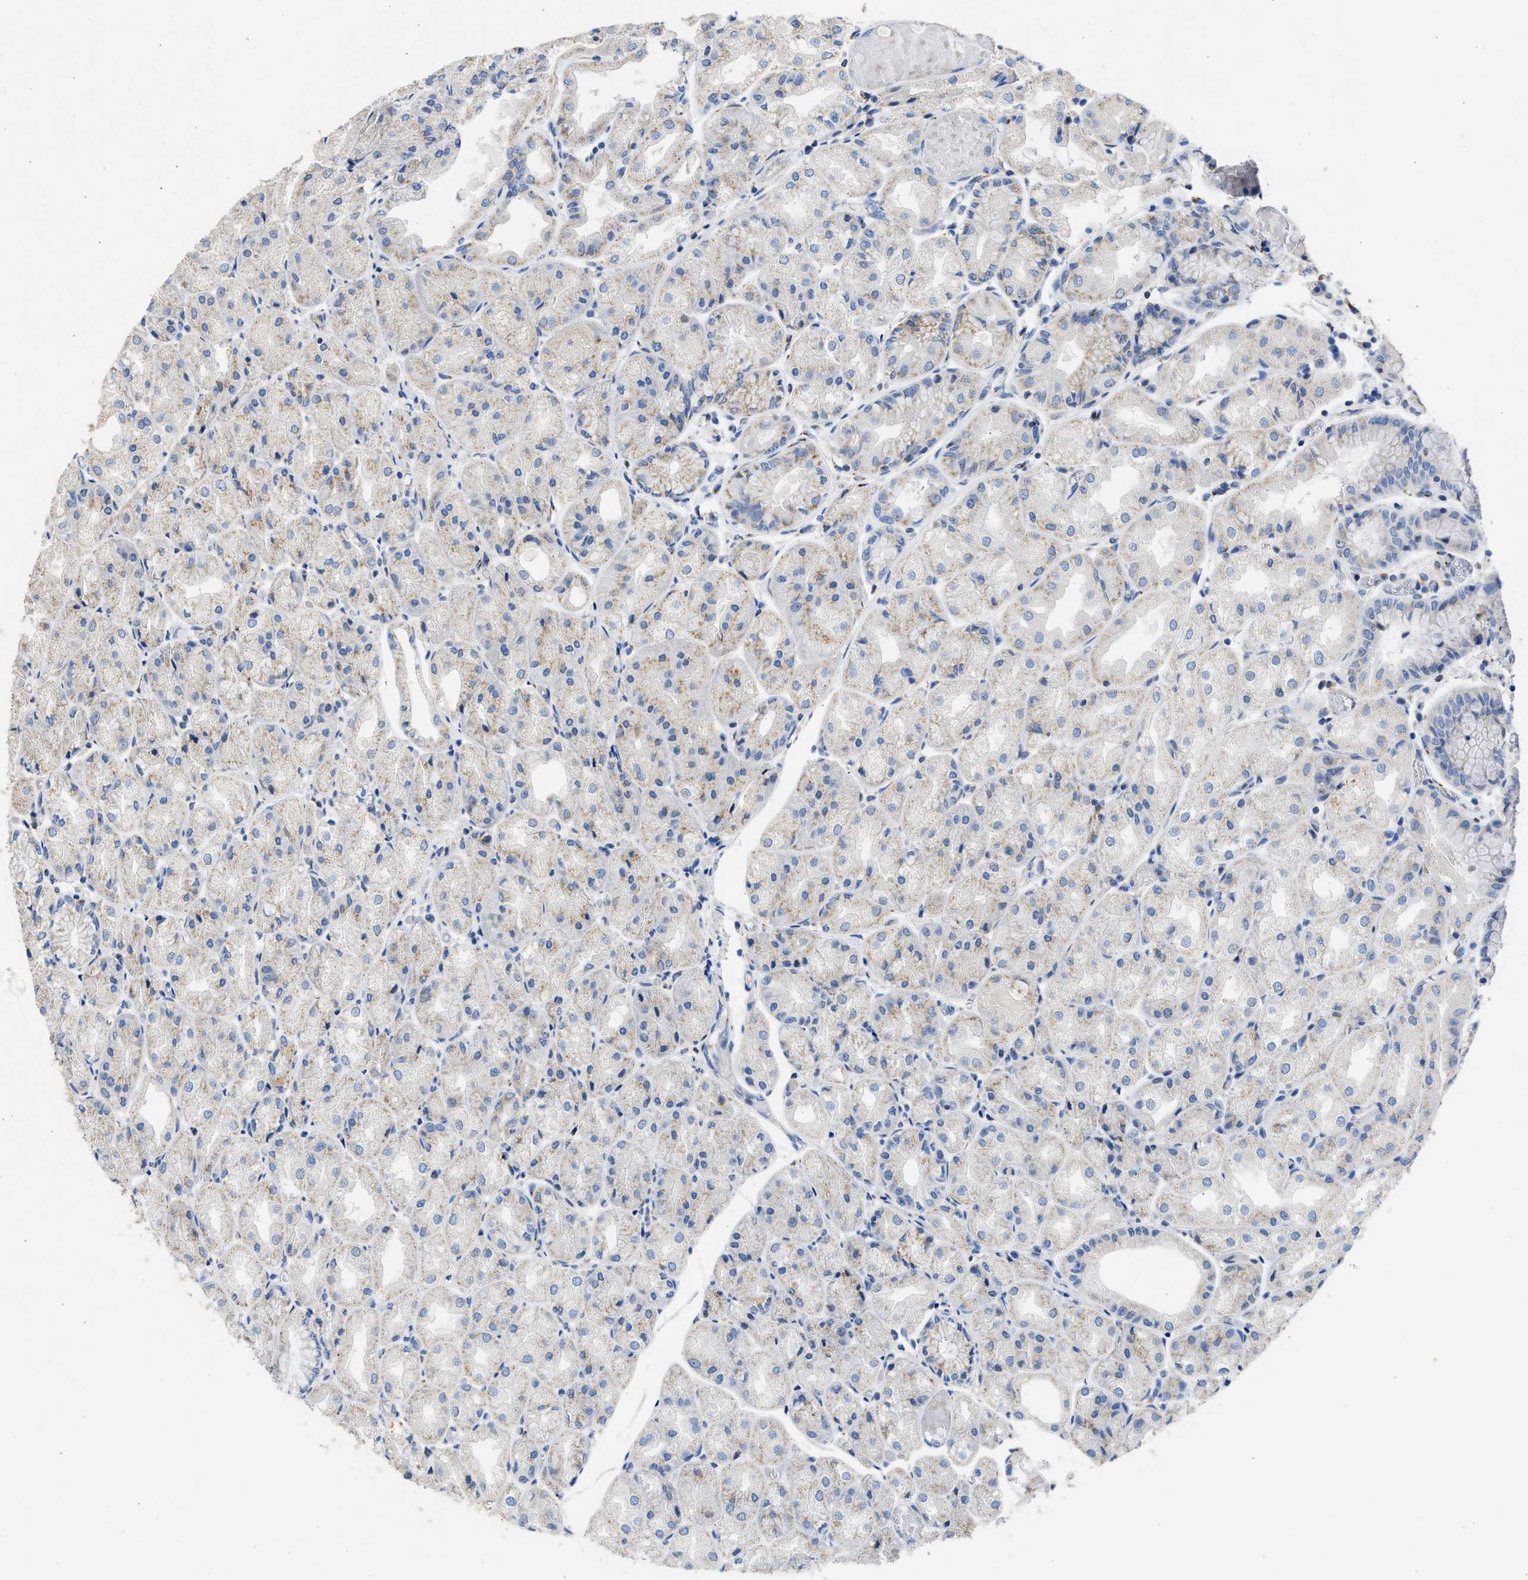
{"staining": {"intensity": "weak", "quantity": "25%-75%", "location": "cytoplasmic/membranous"}, "tissue": "stomach", "cell_type": "Glandular cells", "image_type": "normal", "snomed": [{"axis": "morphology", "description": "Normal tissue, NOS"}, {"axis": "topography", "description": "Stomach, upper"}], "caption": "Protein expression analysis of benign human stomach reveals weak cytoplasmic/membranous staining in approximately 25%-75% of glandular cells. (Brightfield microscopy of DAB IHC at high magnification).", "gene": "IPO8", "patient": {"sex": "male", "age": 72}}